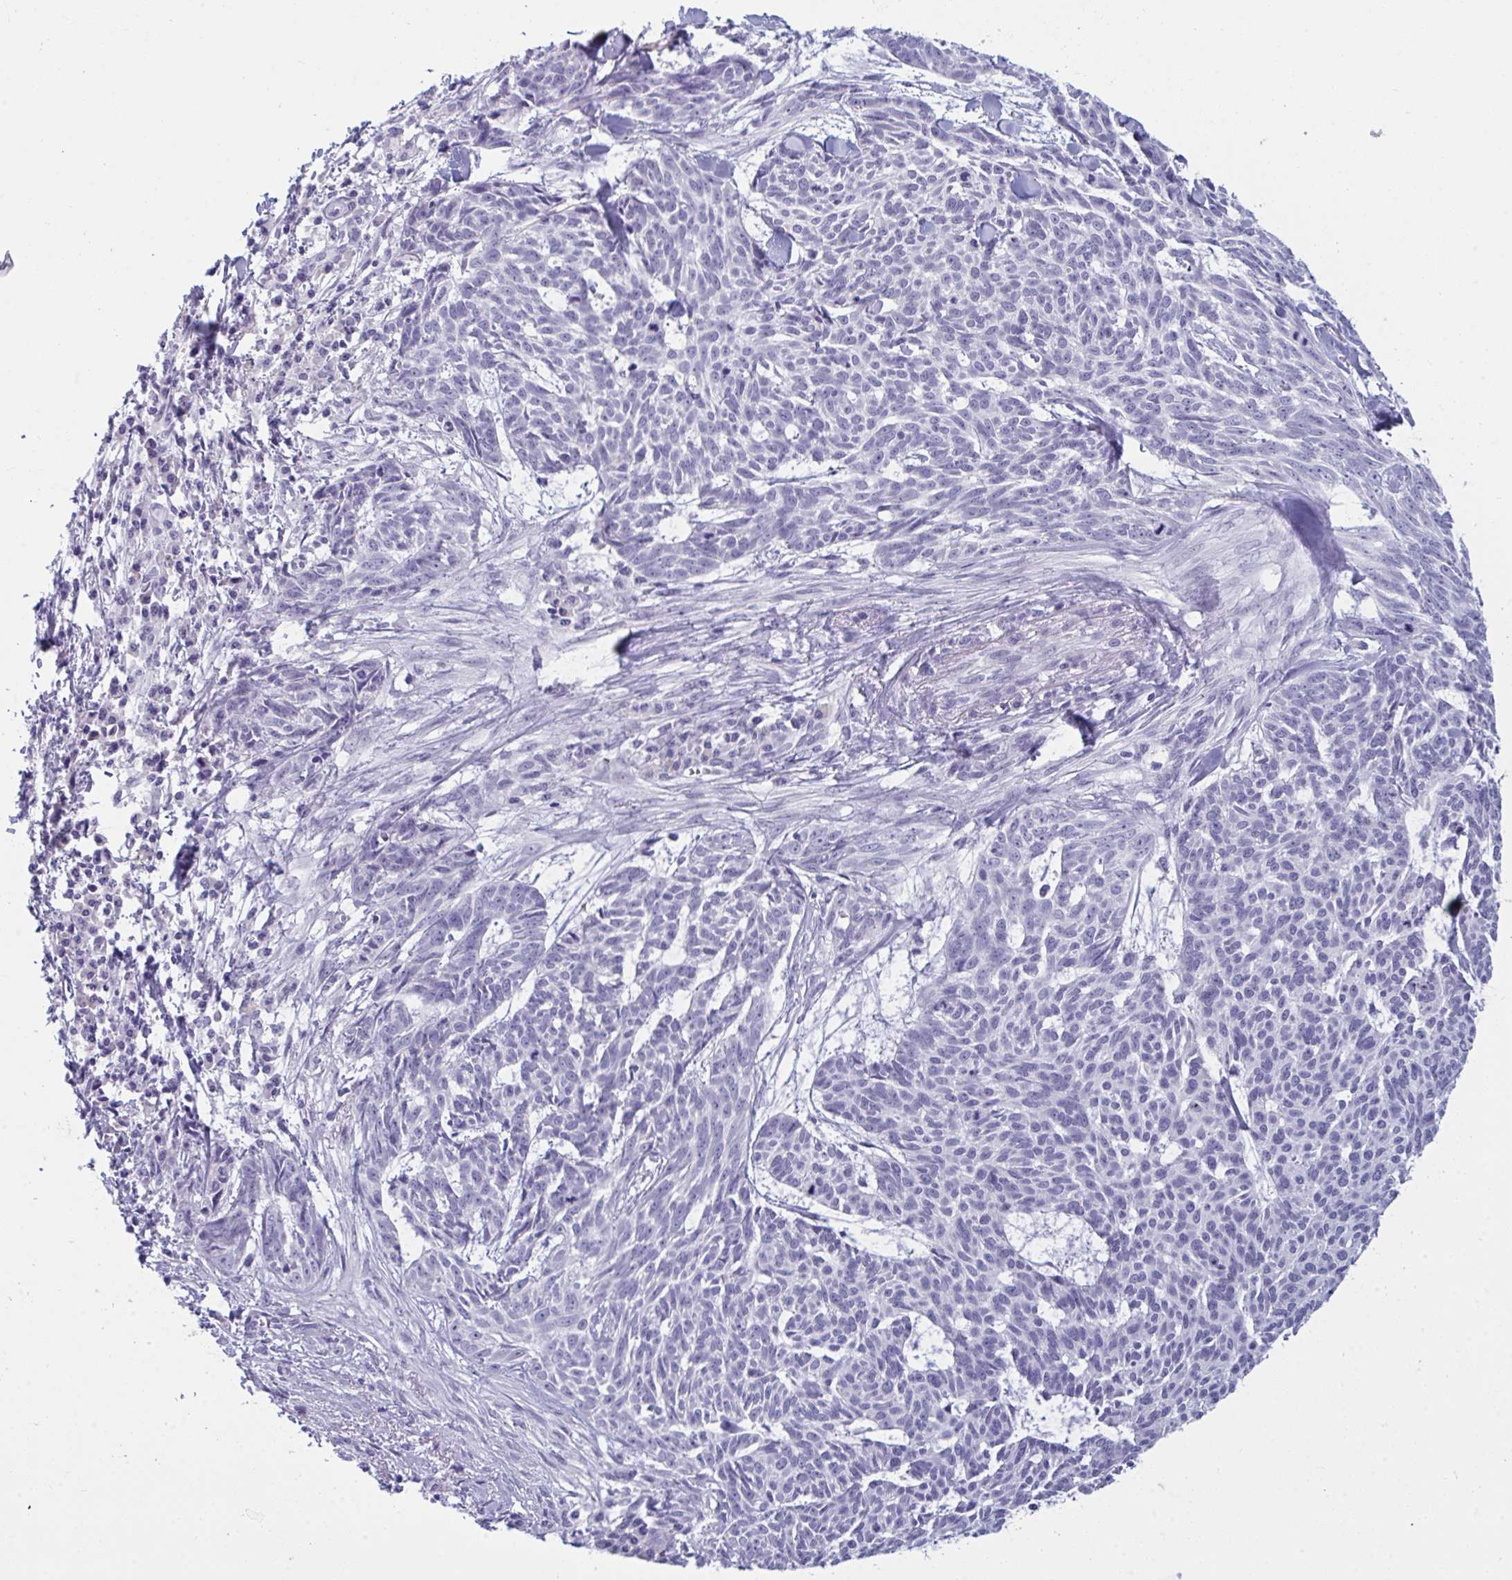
{"staining": {"intensity": "negative", "quantity": "none", "location": "none"}, "tissue": "skin cancer", "cell_type": "Tumor cells", "image_type": "cancer", "snomed": [{"axis": "morphology", "description": "Basal cell carcinoma"}, {"axis": "topography", "description": "Skin"}], "caption": "This is an immunohistochemistry (IHC) micrograph of human basal cell carcinoma (skin). There is no staining in tumor cells.", "gene": "PRDM9", "patient": {"sex": "female", "age": 93}}